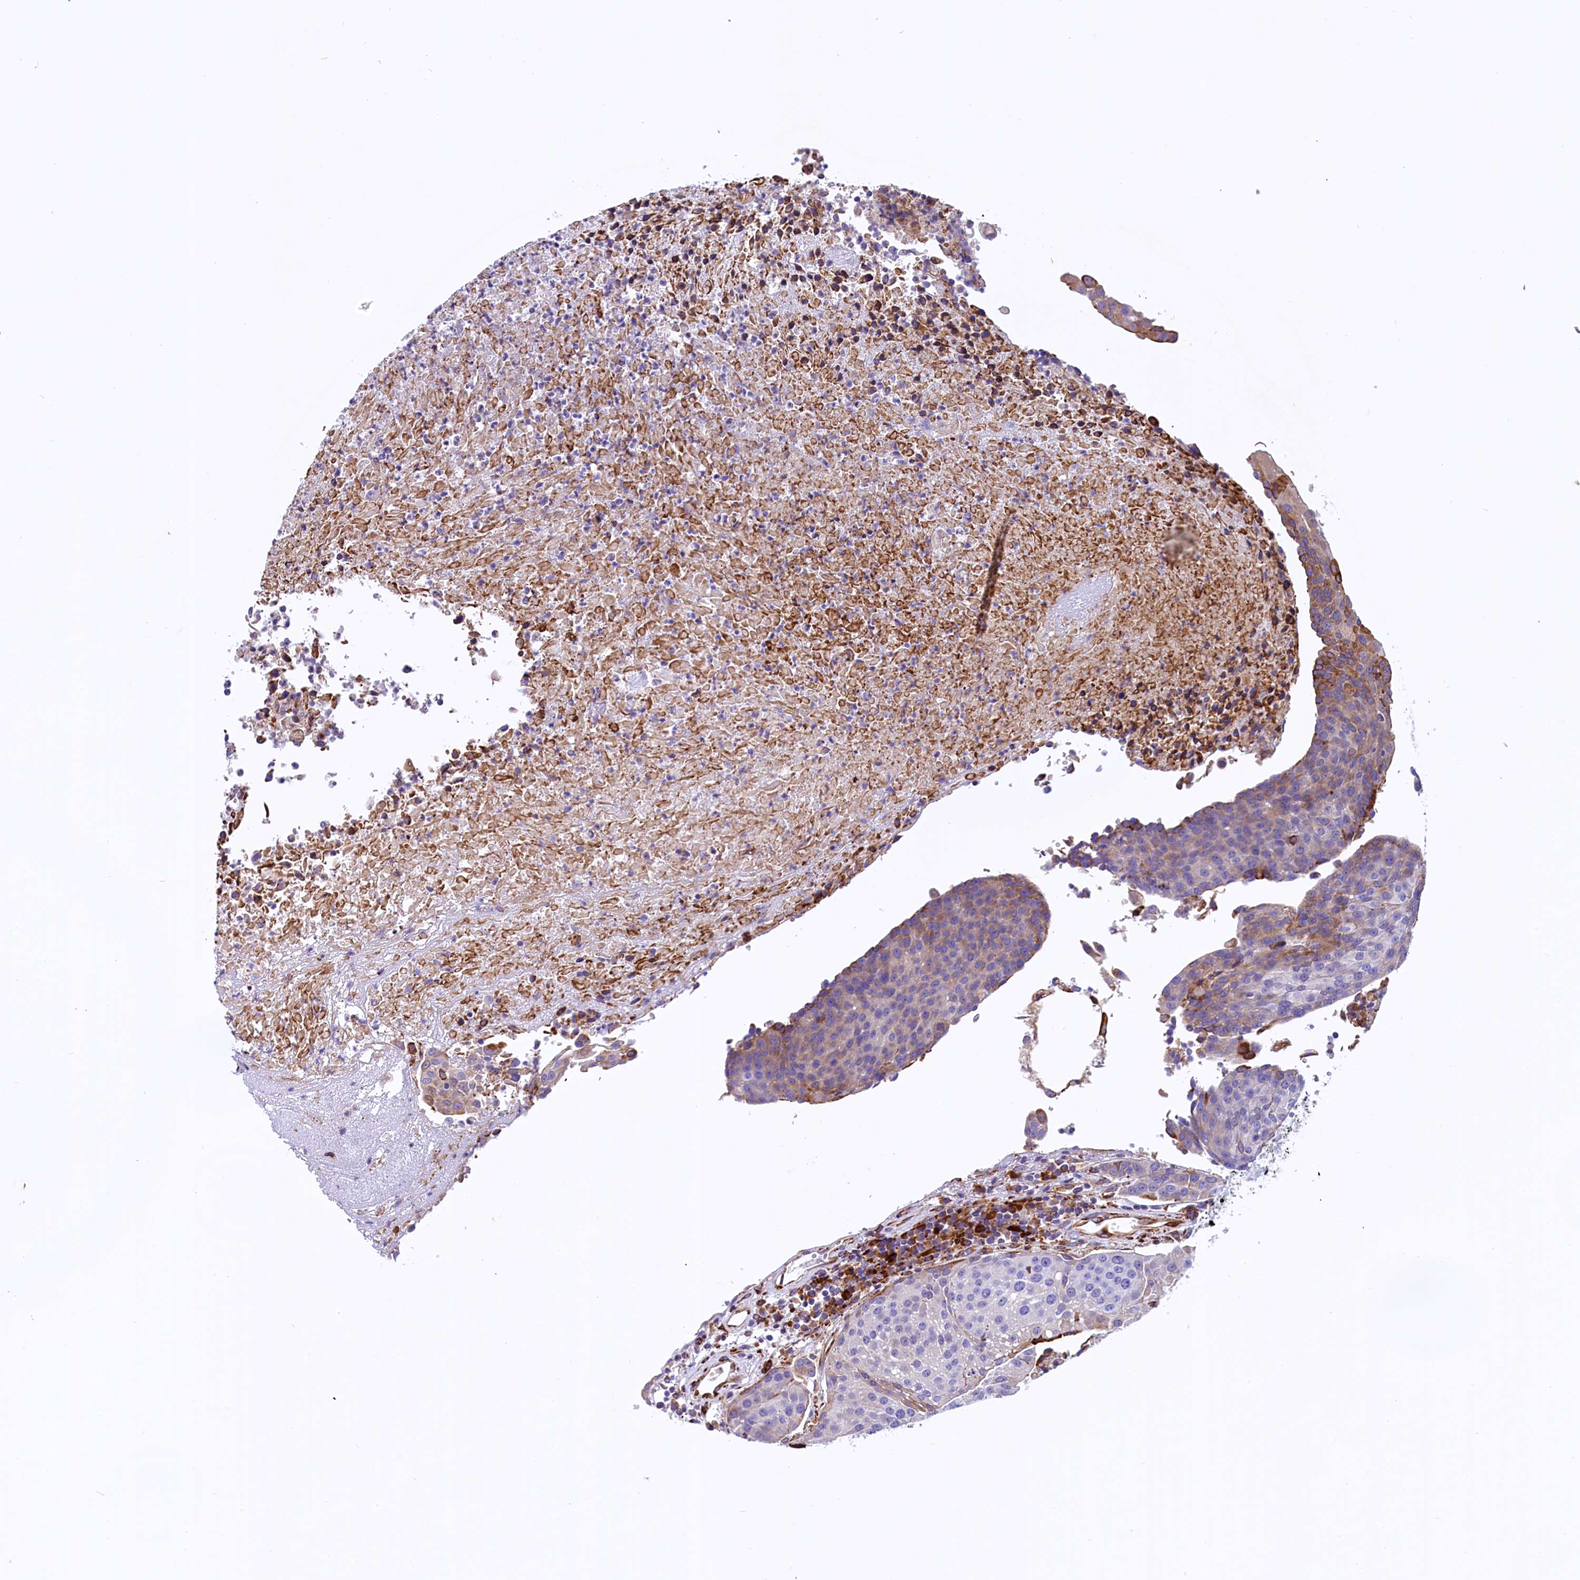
{"staining": {"intensity": "weak", "quantity": "<25%", "location": "cytoplasmic/membranous"}, "tissue": "urothelial cancer", "cell_type": "Tumor cells", "image_type": "cancer", "snomed": [{"axis": "morphology", "description": "Urothelial carcinoma, High grade"}, {"axis": "topography", "description": "Urinary bladder"}], "caption": "This is an IHC micrograph of urothelial cancer. There is no expression in tumor cells.", "gene": "CMTR2", "patient": {"sex": "female", "age": 85}}